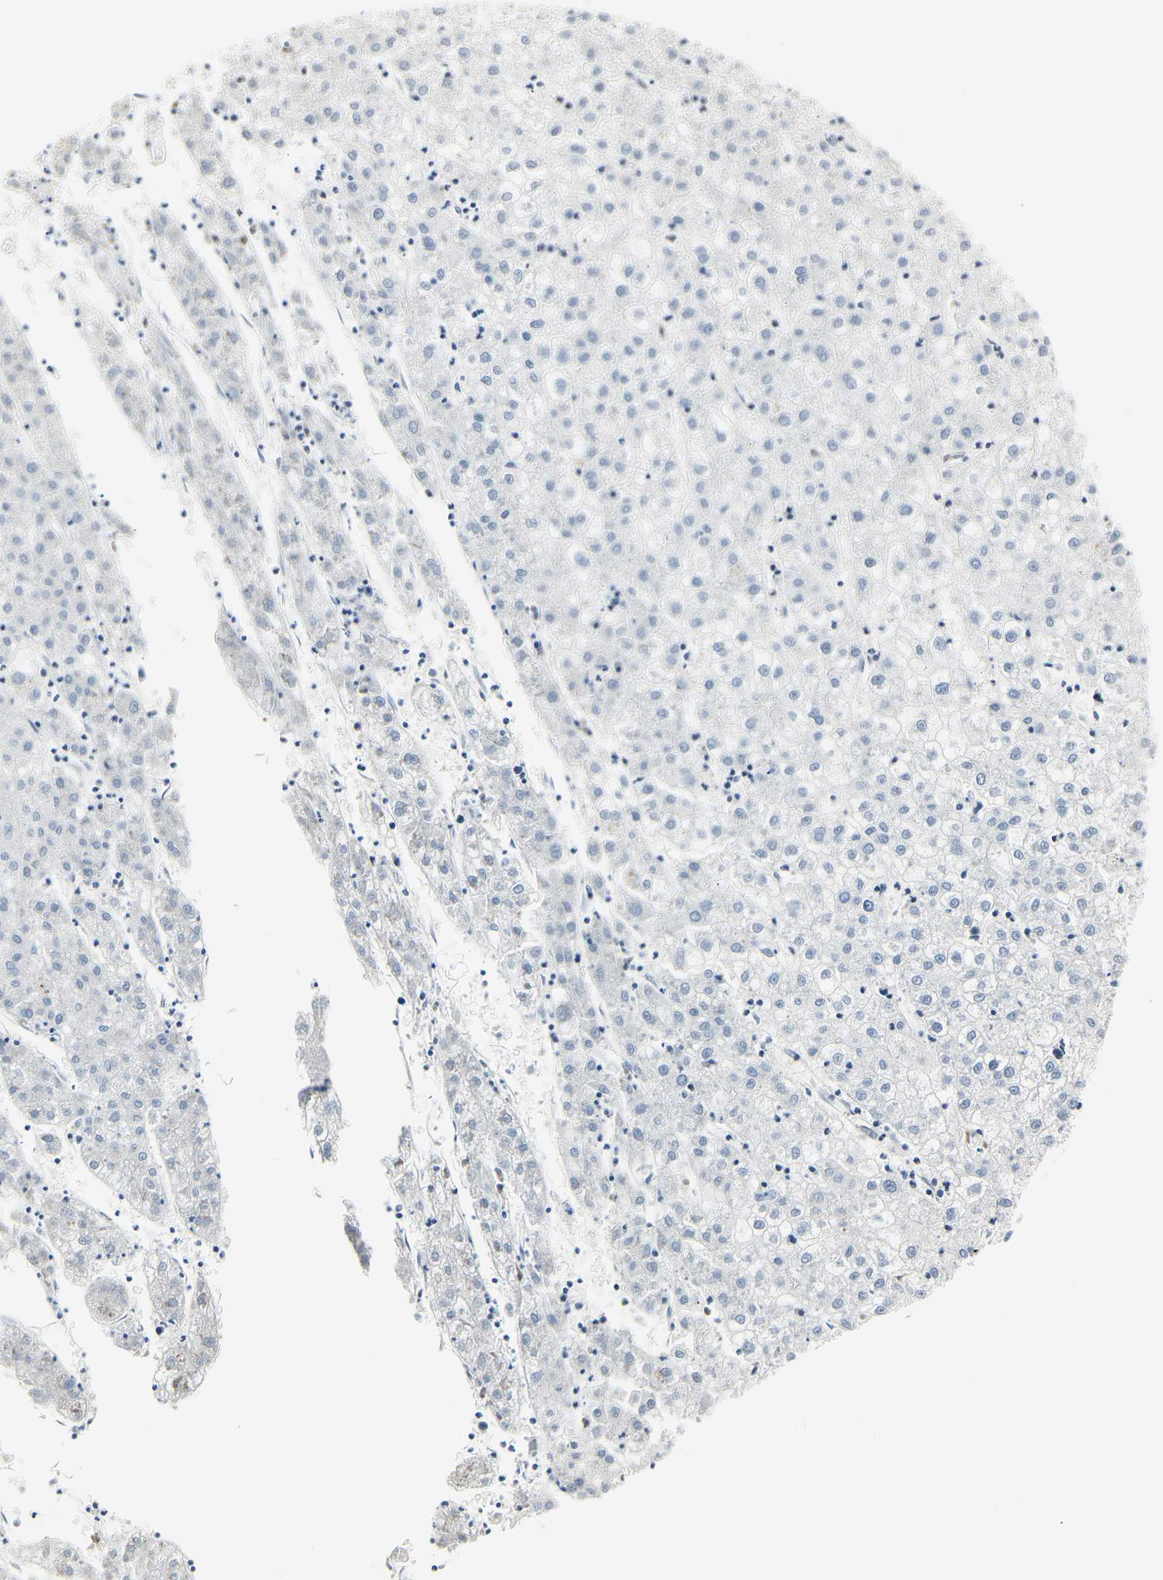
{"staining": {"intensity": "negative", "quantity": "none", "location": "none"}, "tissue": "liver cancer", "cell_type": "Tumor cells", "image_type": "cancer", "snomed": [{"axis": "morphology", "description": "Carcinoma, Hepatocellular, NOS"}, {"axis": "topography", "description": "Liver"}], "caption": "Hepatocellular carcinoma (liver) stained for a protein using immunohistochemistry shows no staining tumor cells.", "gene": "IMPG2", "patient": {"sex": "male", "age": 72}}